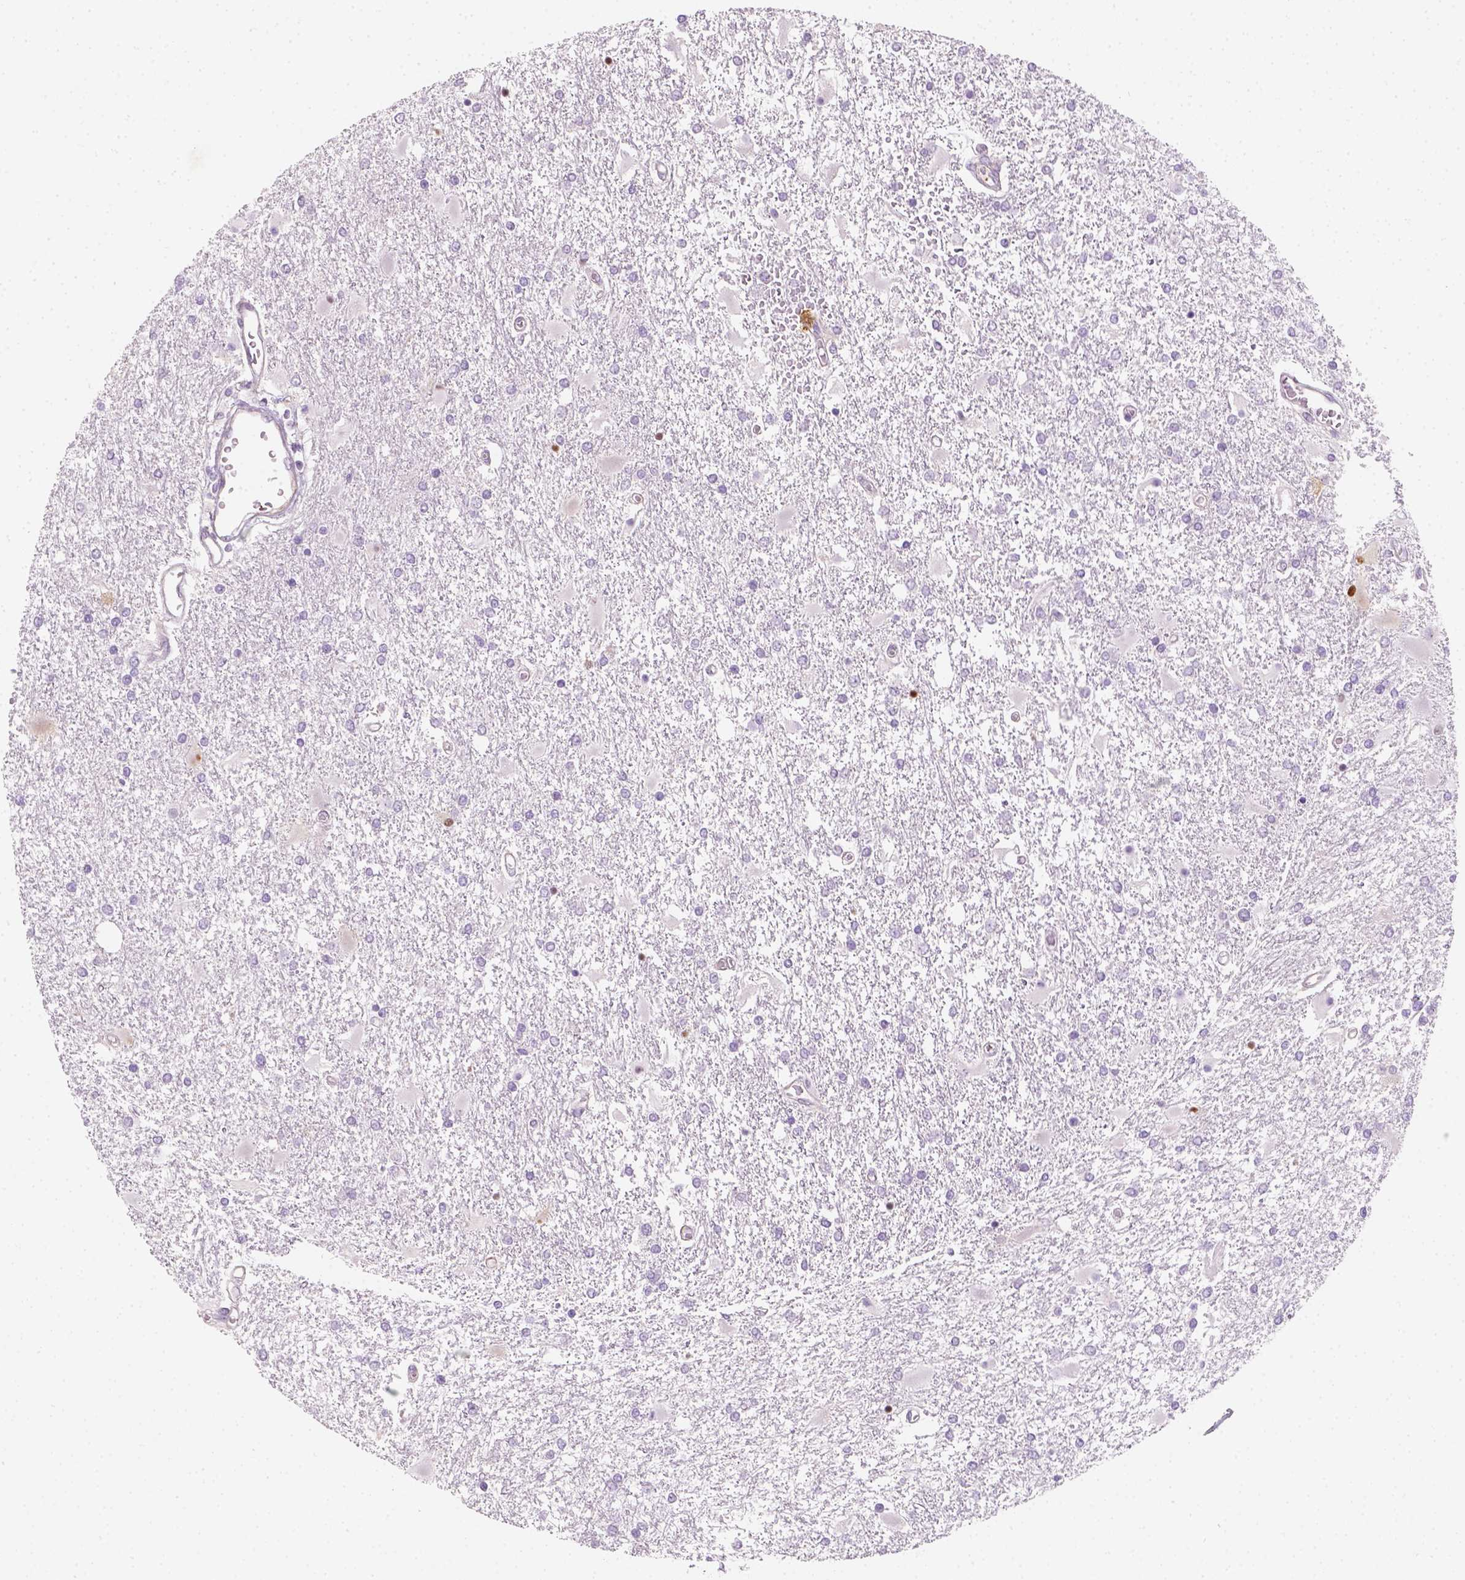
{"staining": {"intensity": "negative", "quantity": "none", "location": "none"}, "tissue": "glioma", "cell_type": "Tumor cells", "image_type": "cancer", "snomed": [{"axis": "morphology", "description": "Glioma, malignant, High grade"}, {"axis": "topography", "description": "Cerebral cortex"}], "caption": "Glioma was stained to show a protein in brown. There is no significant expression in tumor cells.", "gene": "FAM163B", "patient": {"sex": "male", "age": 79}}